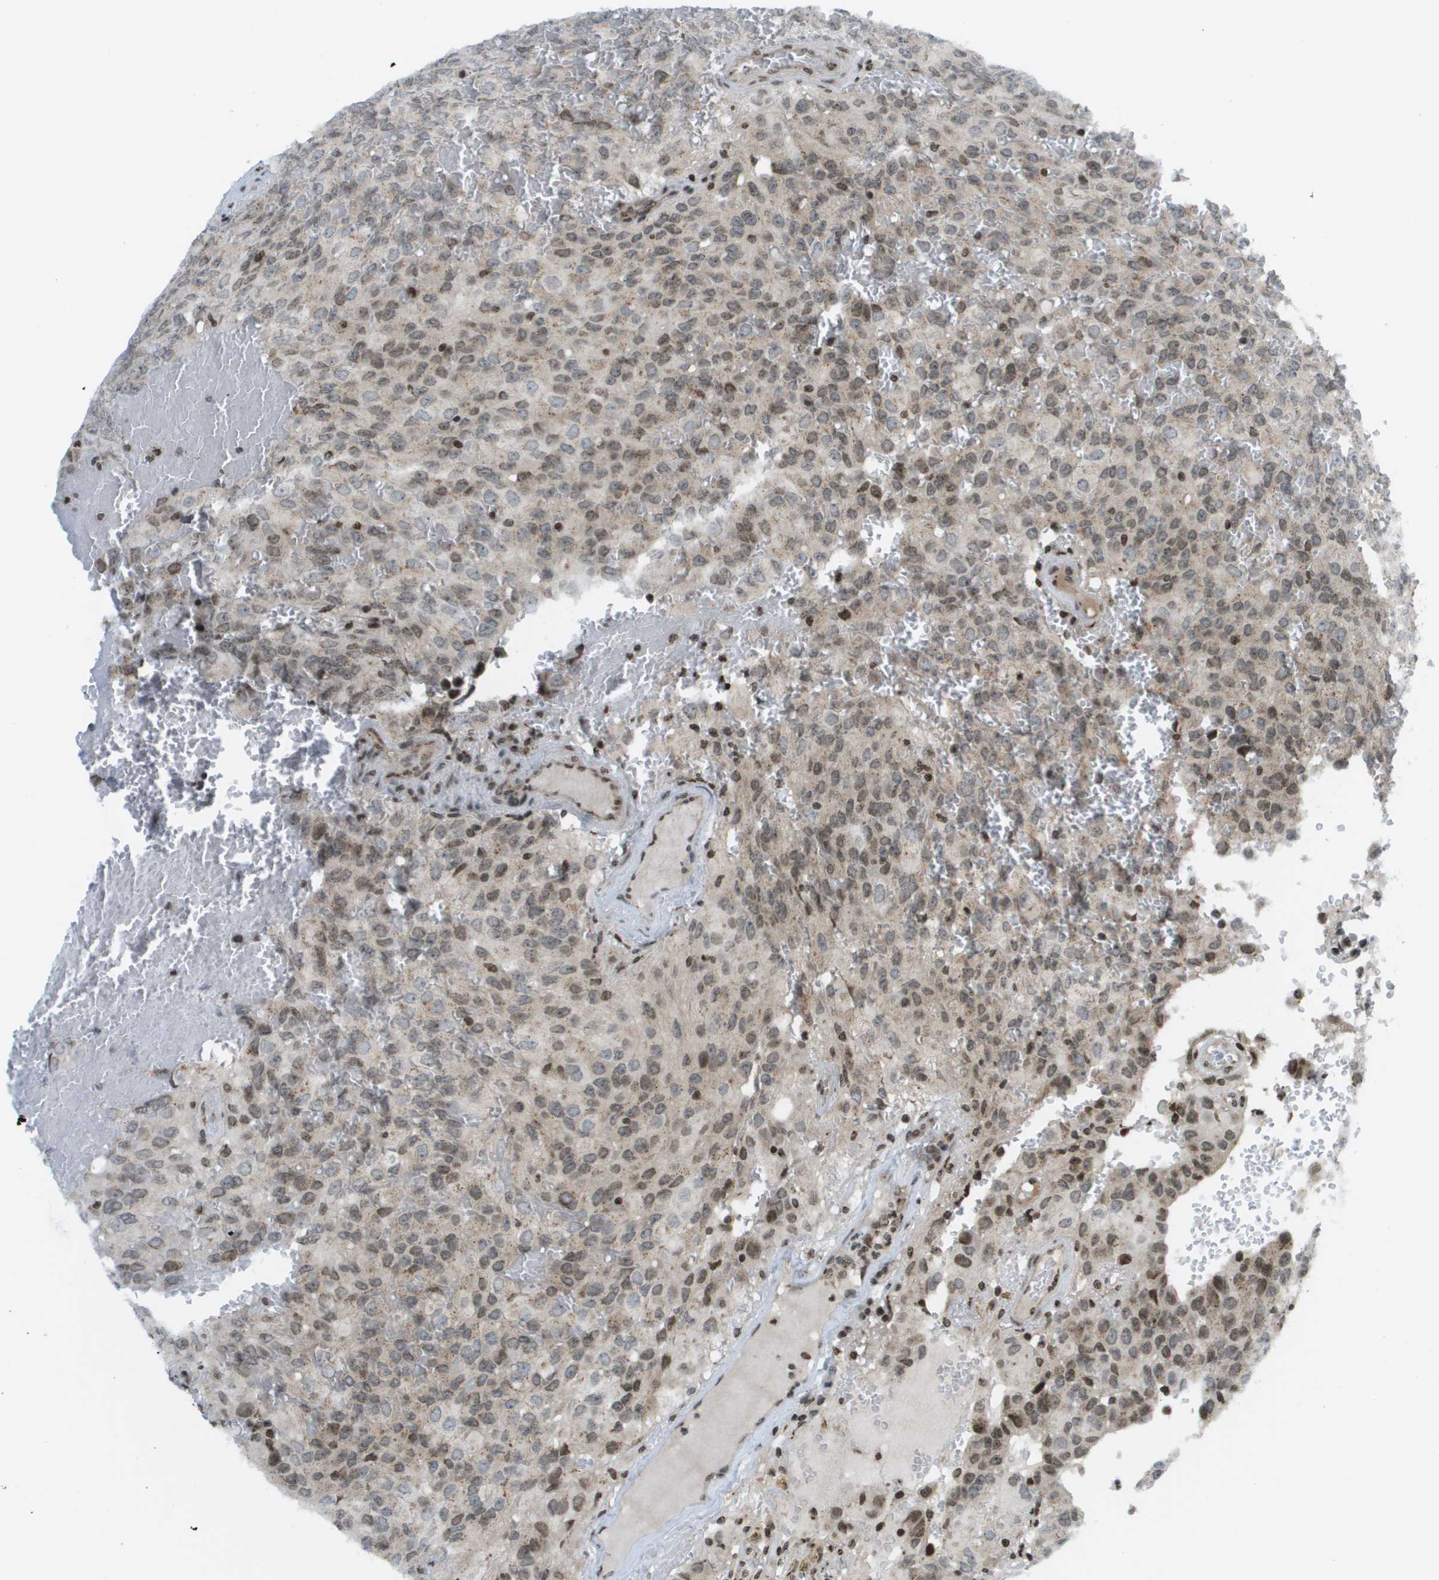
{"staining": {"intensity": "moderate", "quantity": ">75%", "location": "cytoplasmic/membranous,nuclear"}, "tissue": "glioma", "cell_type": "Tumor cells", "image_type": "cancer", "snomed": [{"axis": "morphology", "description": "Glioma, malignant, High grade"}, {"axis": "topography", "description": "Brain"}], "caption": "Moderate cytoplasmic/membranous and nuclear protein positivity is seen in approximately >75% of tumor cells in malignant glioma (high-grade). The protein is stained brown, and the nuclei are stained in blue (DAB (3,3'-diaminobenzidine) IHC with brightfield microscopy, high magnification).", "gene": "EVC", "patient": {"sex": "male", "age": 32}}